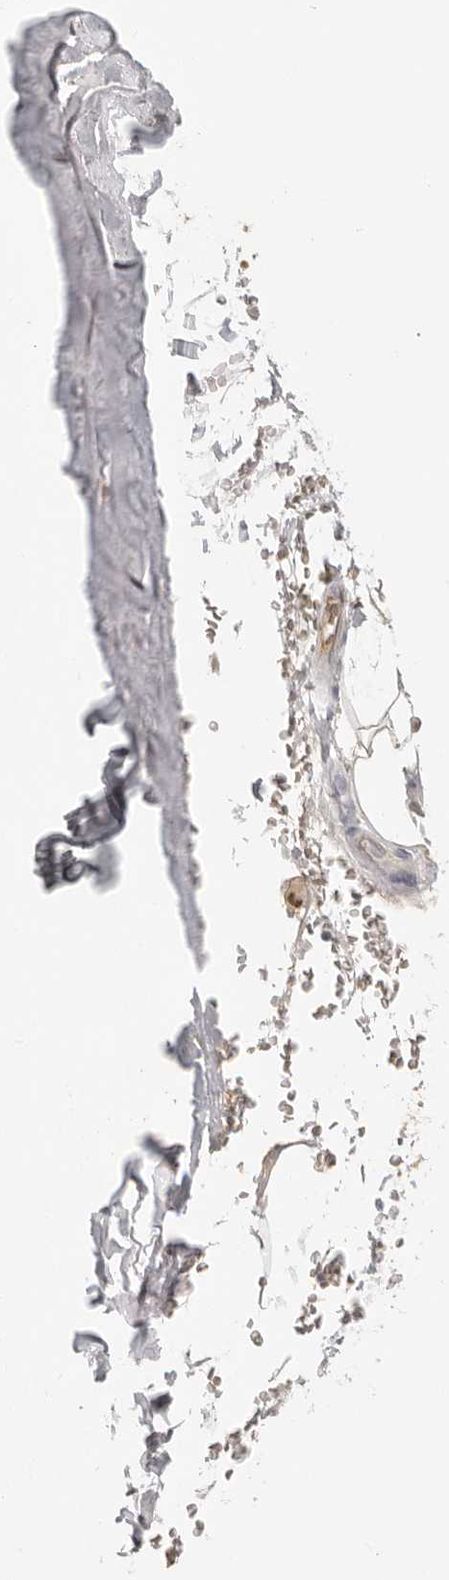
{"staining": {"intensity": "weak", "quantity": ">75%", "location": "cytoplasmic/membranous"}, "tissue": "adipose tissue", "cell_type": "Adipocytes", "image_type": "normal", "snomed": [{"axis": "morphology", "description": "Normal tissue, NOS"}, {"axis": "topography", "description": "Cartilage tissue"}], "caption": "A brown stain shows weak cytoplasmic/membranous expression of a protein in adipocytes of normal human adipose tissue. (DAB IHC, brown staining for protein, blue staining for nuclei).", "gene": "PSMA5", "patient": {"sex": "female", "age": 63}}